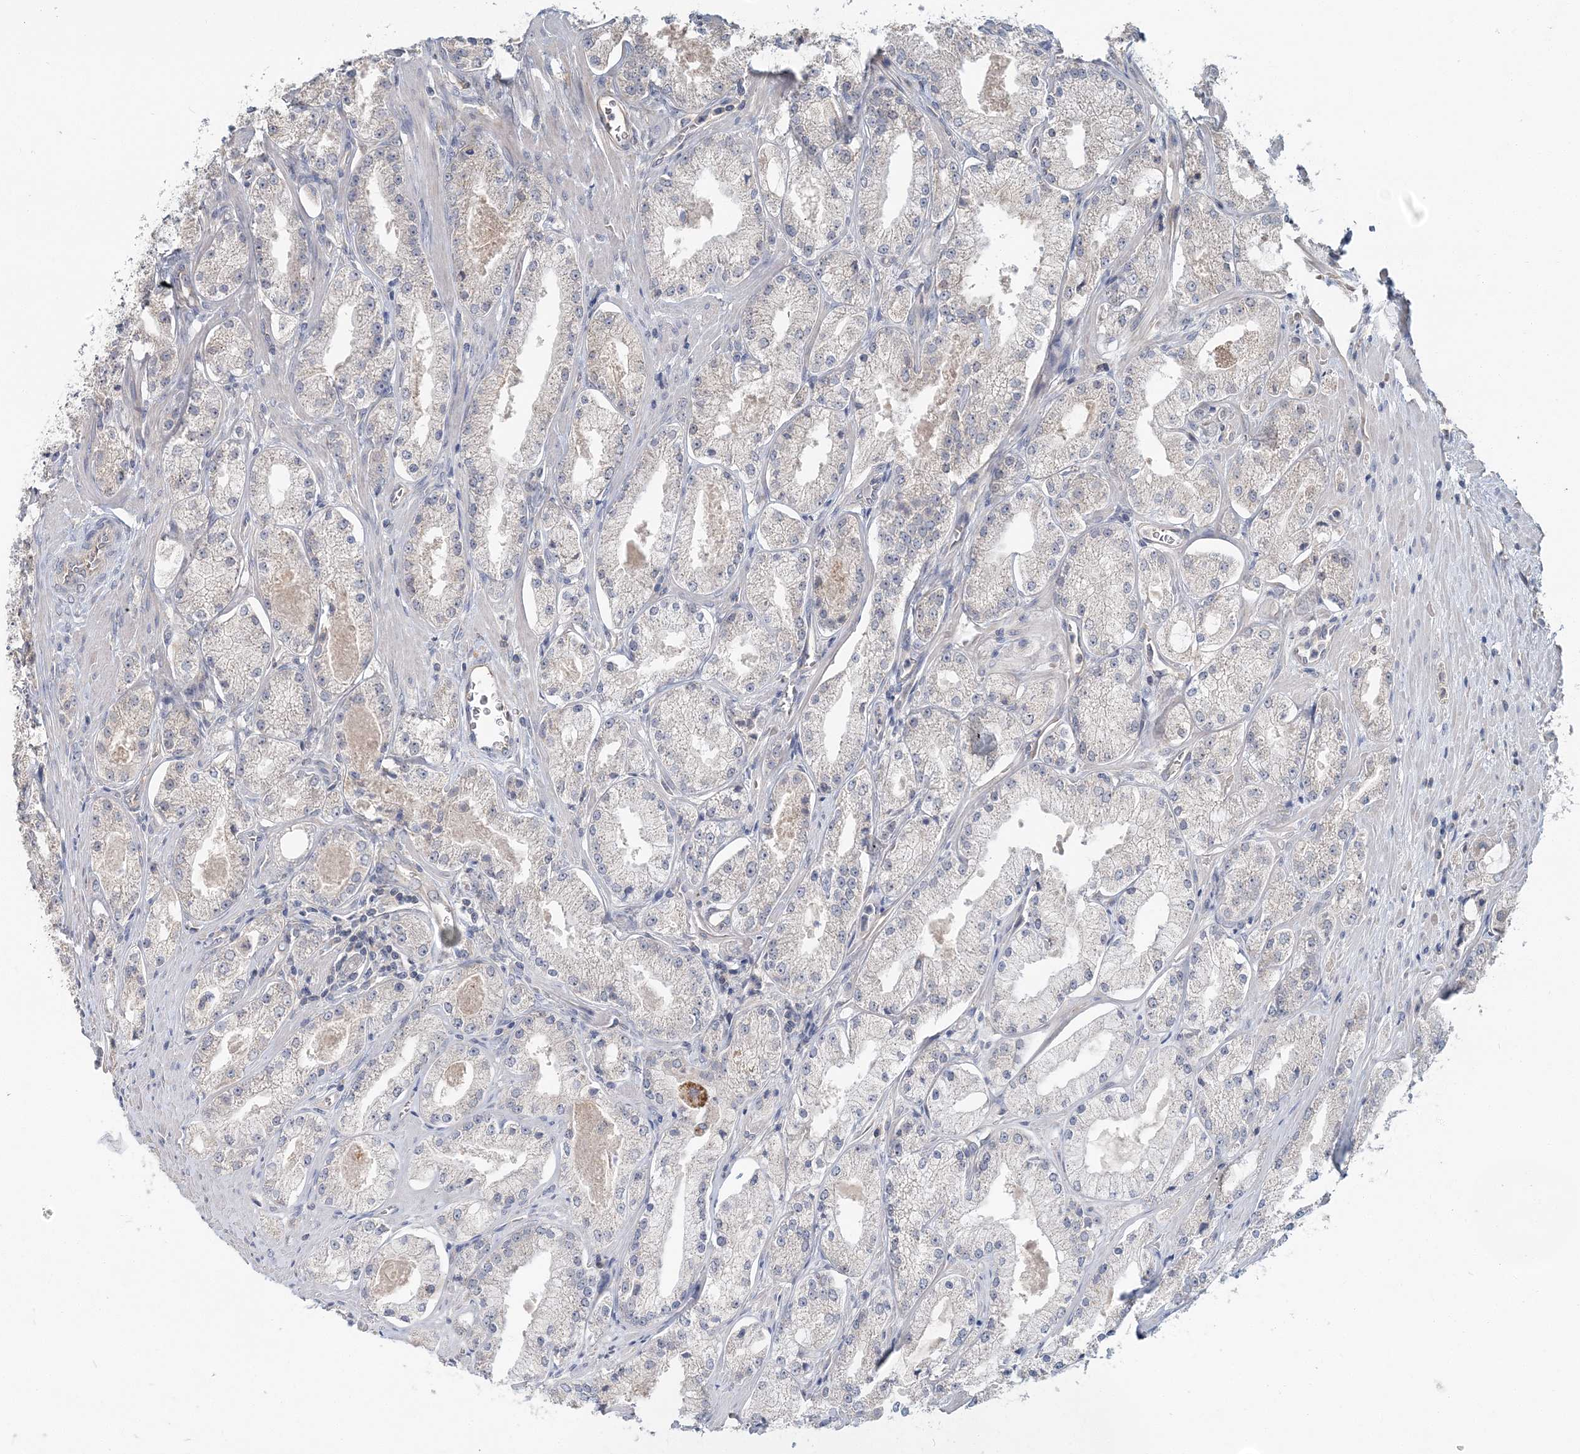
{"staining": {"intensity": "negative", "quantity": "none", "location": "none"}, "tissue": "prostate cancer", "cell_type": "Tumor cells", "image_type": "cancer", "snomed": [{"axis": "morphology", "description": "Adenocarcinoma, Low grade"}, {"axis": "topography", "description": "Prostate"}], "caption": "Immunohistochemical staining of prostate cancer exhibits no significant positivity in tumor cells. (DAB immunohistochemistry, high magnification).", "gene": "RNF25", "patient": {"sex": "male", "age": 69}}